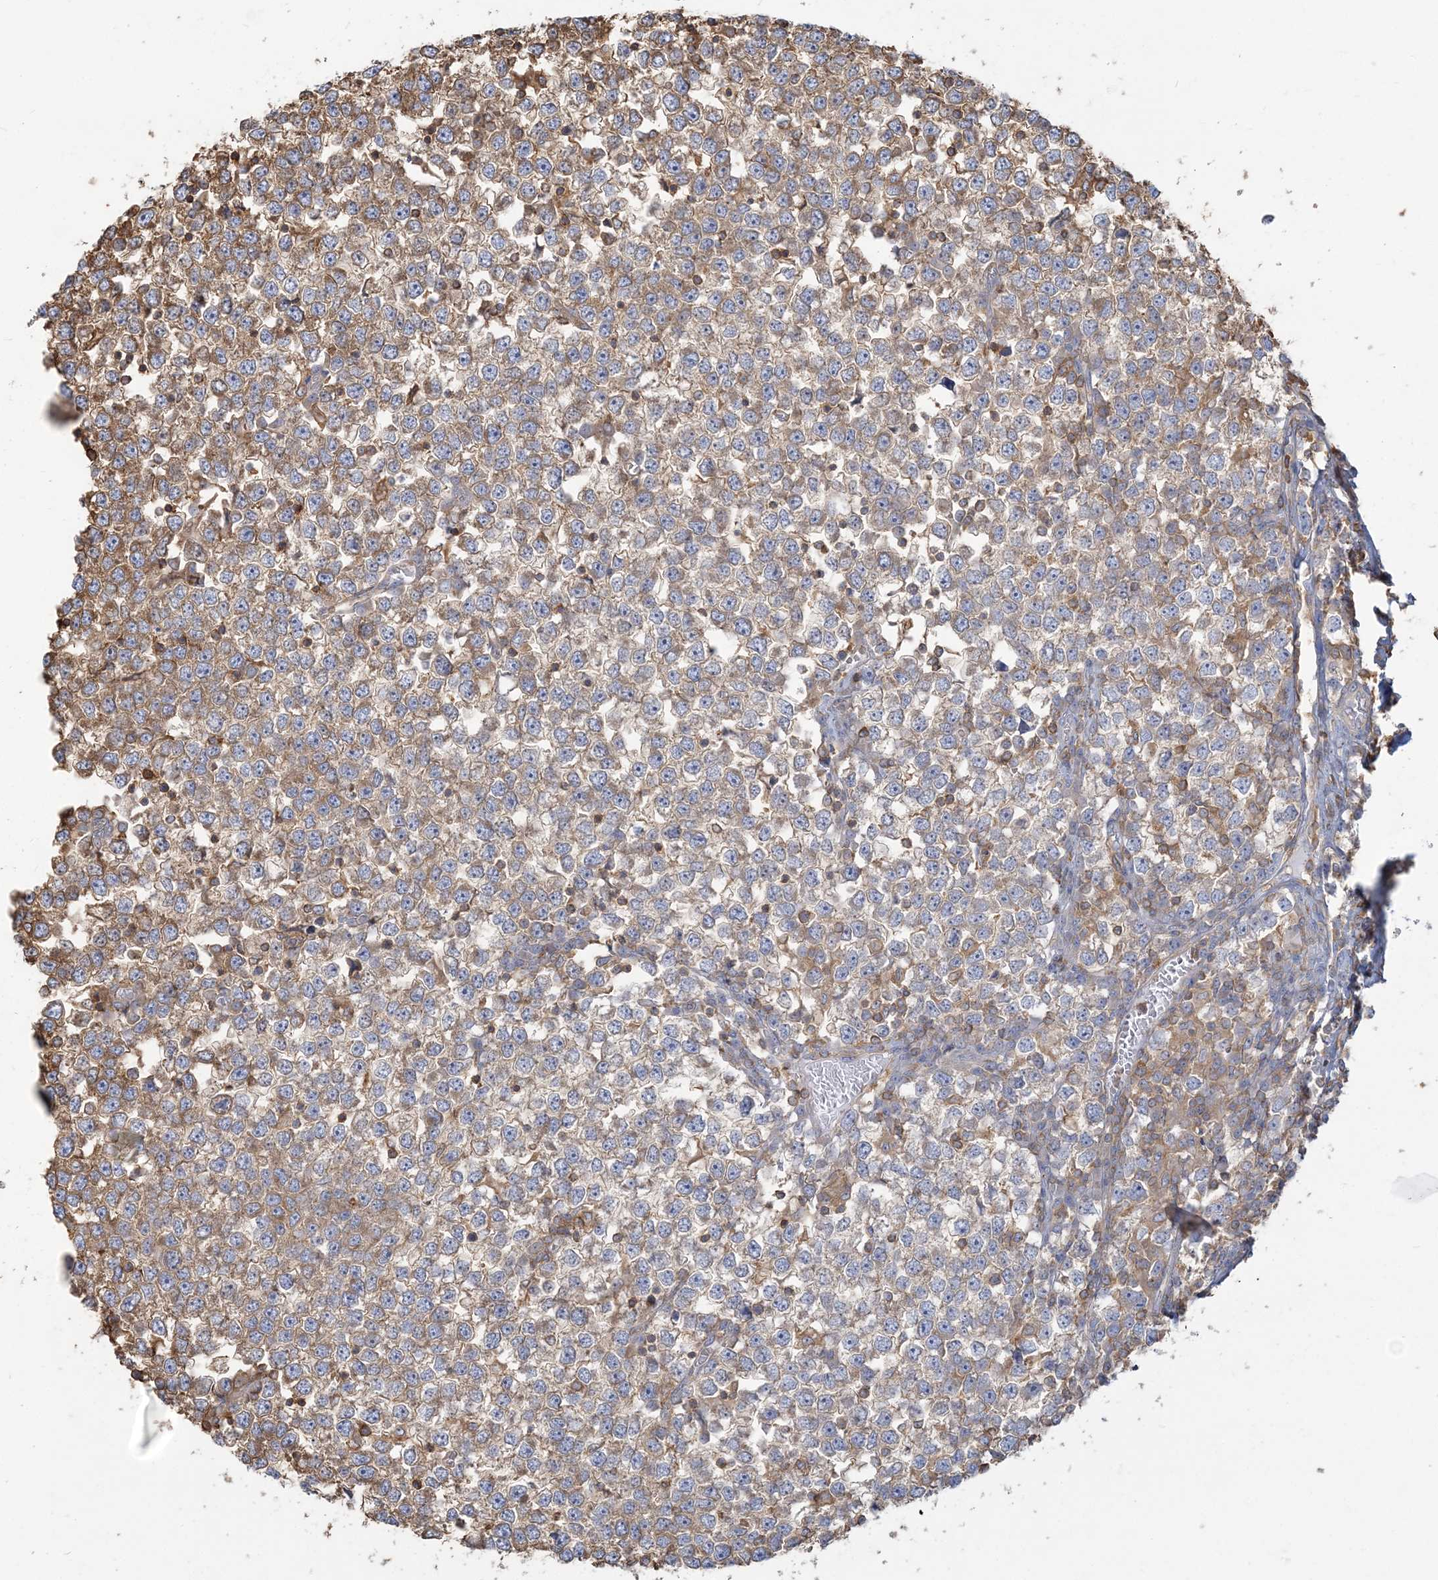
{"staining": {"intensity": "moderate", "quantity": ">75%", "location": "cytoplasmic/membranous"}, "tissue": "testis cancer", "cell_type": "Tumor cells", "image_type": "cancer", "snomed": [{"axis": "morphology", "description": "Seminoma, NOS"}, {"axis": "topography", "description": "Testis"}], "caption": "Brown immunohistochemical staining in testis cancer shows moderate cytoplasmic/membranous positivity in approximately >75% of tumor cells.", "gene": "ANKS1A", "patient": {"sex": "male", "age": 65}}